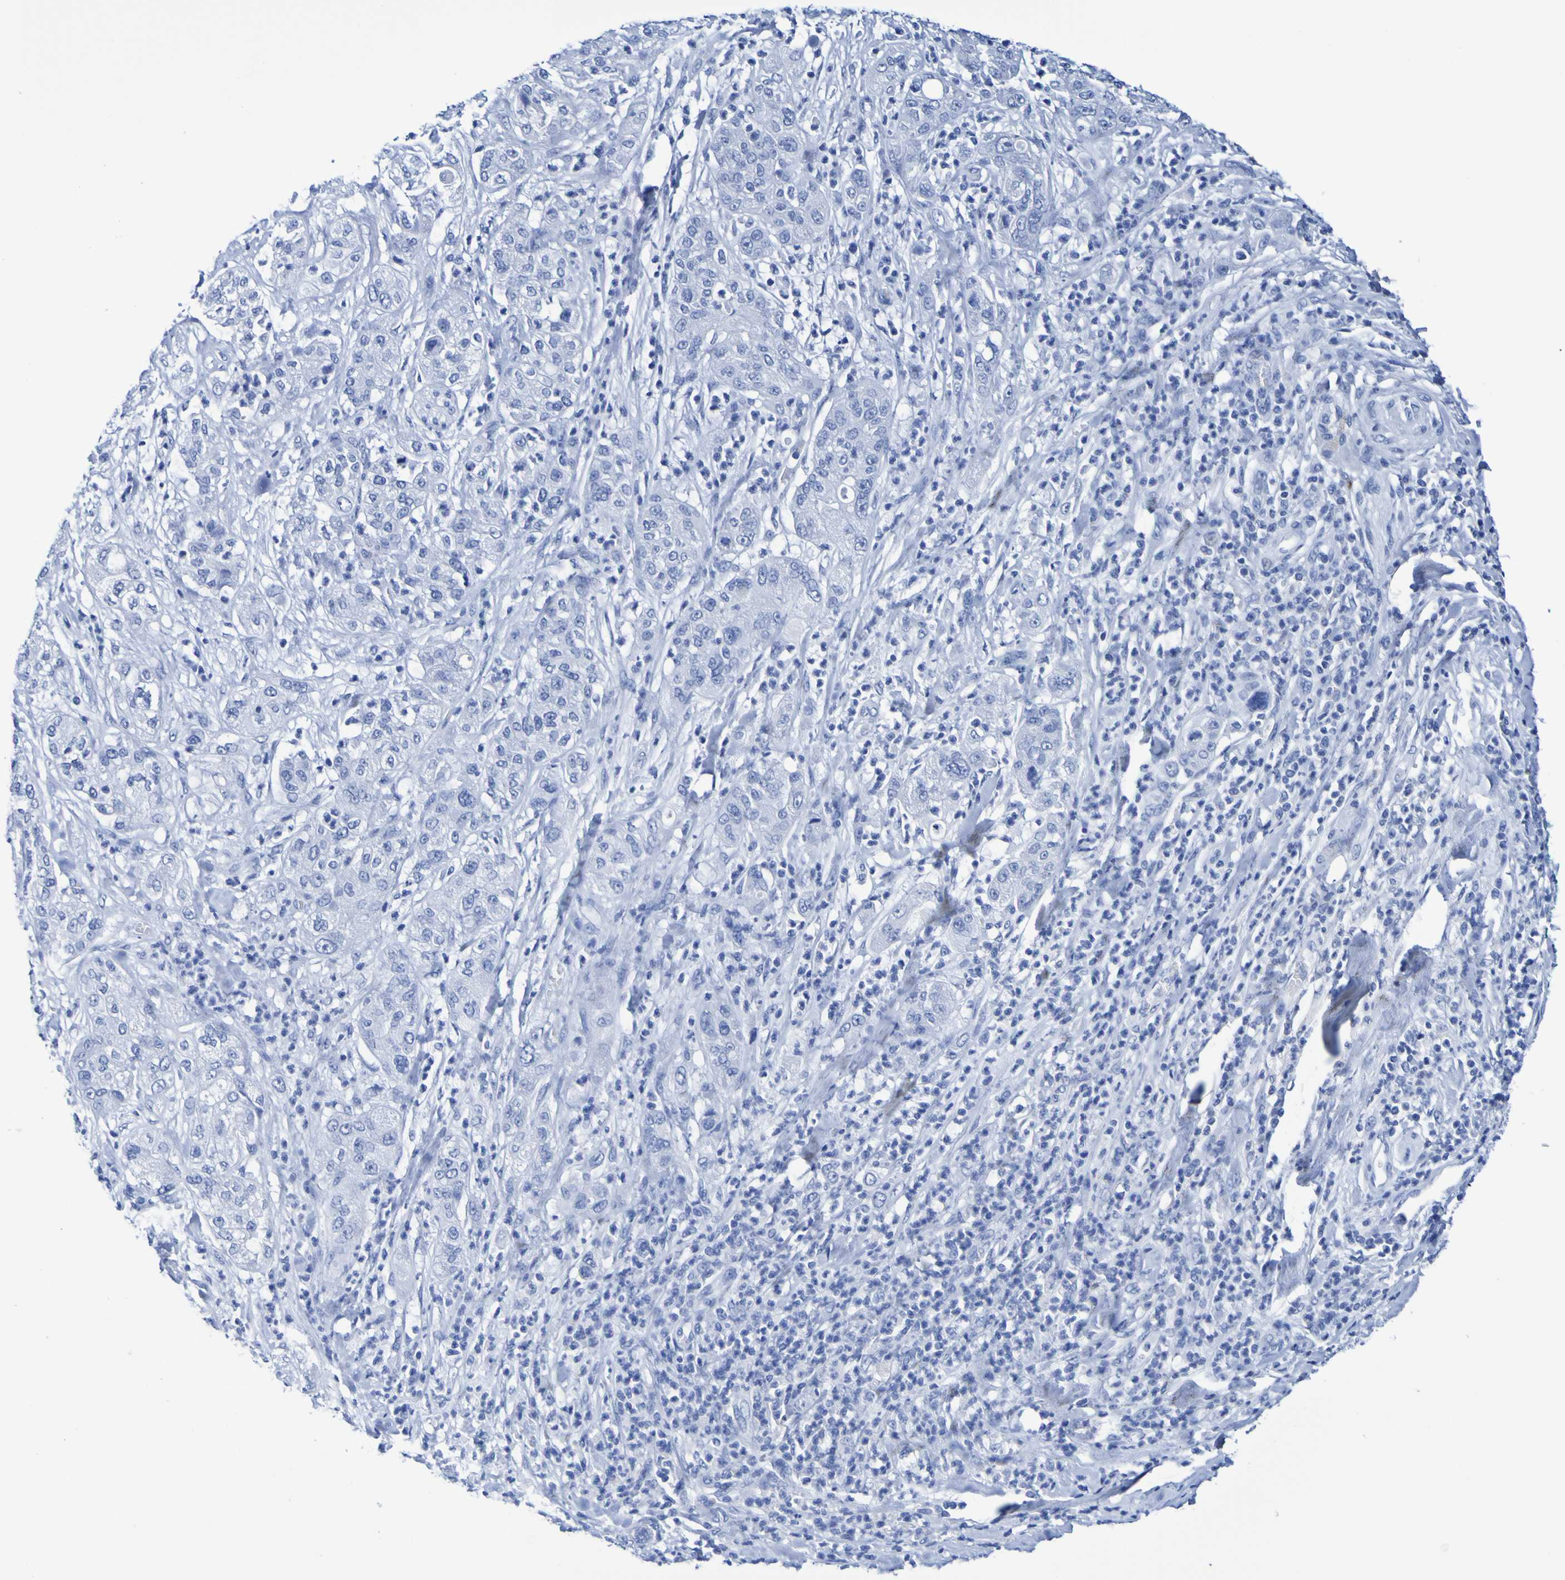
{"staining": {"intensity": "negative", "quantity": "none", "location": "none"}, "tissue": "pancreatic cancer", "cell_type": "Tumor cells", "image_type": "cancer", "snomed": [{"axis": "morphology", "description": "Adenocarcinoma, NOS"}, {"axis": "topography", "description": "Pancreas"}], "caption": "Immunohistochemistry histopathology image of neoplastic tissue: pancreatic cancer (adenocarcinoma) stained with DAB shows no significant protein positivity in tumor cells.", "gene": "DPEP1", "patient": {"sex": "female", "age": 78}}